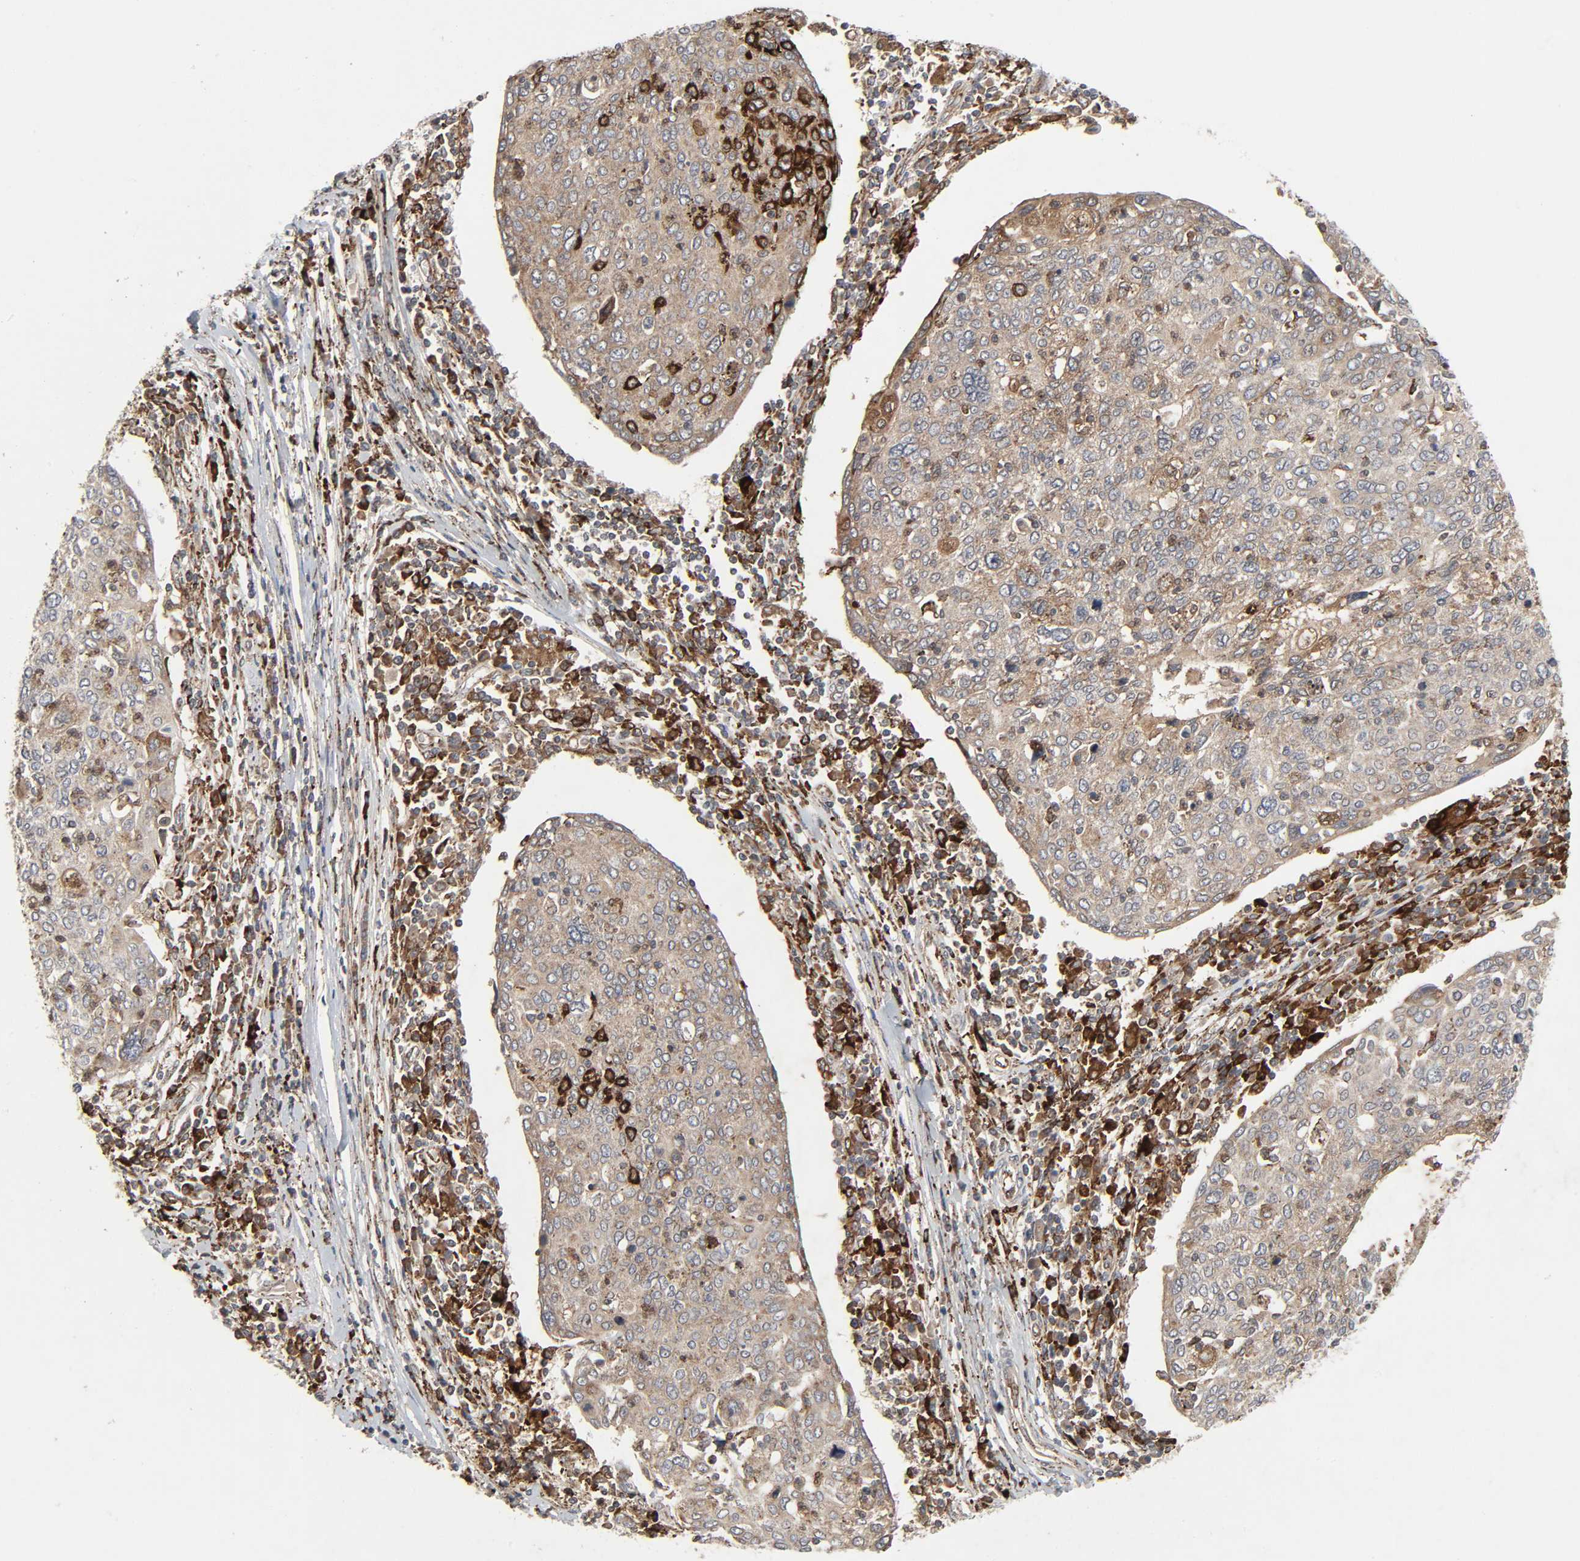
{"staining": {"intensity": "strong", "quantity": ">75%", "location": "cytoplasmic/membranous"}, "tissue": "cervical cancer", "cell_type": "Tumor cells", "image_type": "cancer", "snomed": [{"axis": "morphology", "description": "Squamous cell carcinoma, NOS"}, {"axis": "topography", "description": "Cervix"}], "caption": "High-power microscopy captured an immunohistochemistry (IHC) photomicrograph of cervical cancer (squamous cell carcinoma), revealing strong cytoplasmic/membranous staining in about >75% of tumor cells. Immunohistochemistry (ihc) stains the protein of interest in brown and the nuclei are stained blue.", "gene": "ADCY4", "patient": {"sex": "female", "age": 40}}